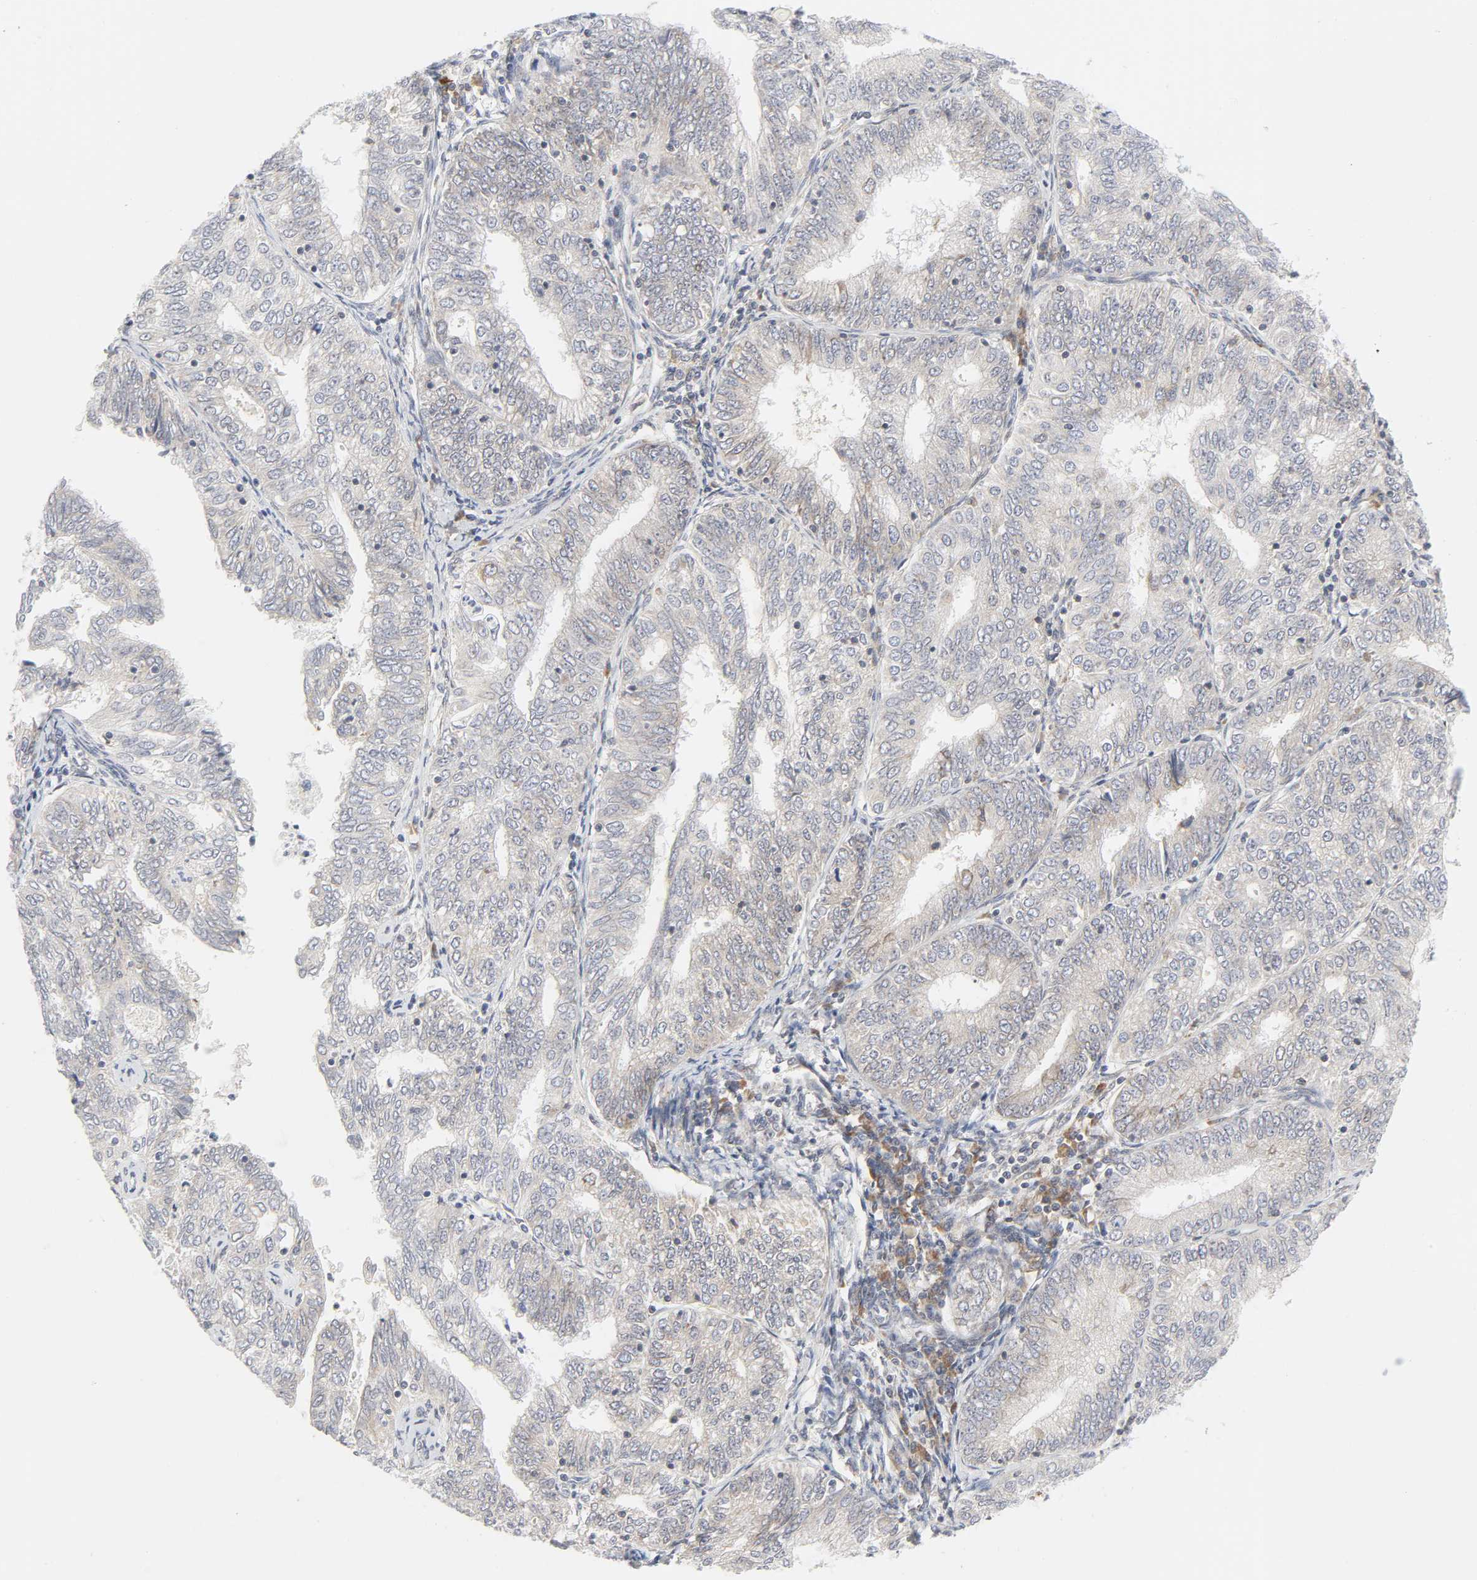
{"staining": {"intensity": "negative", "quantity": "none", "location": "none"}, "tissue": "endometrial cancer", "cell_type": "Tumor cells", "image_type": "cancer", "snomed": [{"axis": "morphology", "description": "Adenocarcinoma, NOS"}, {"axis": "topography", "description": "Endometrium"}], "caption": "DAB (3,3'-diaminobenzidine) immunohistochemical staining of human endometrial cancer demonstrates no significant expression in tumor cells.", "gene": "LRP6", "patient": {"sex": "female", "age": 69}}